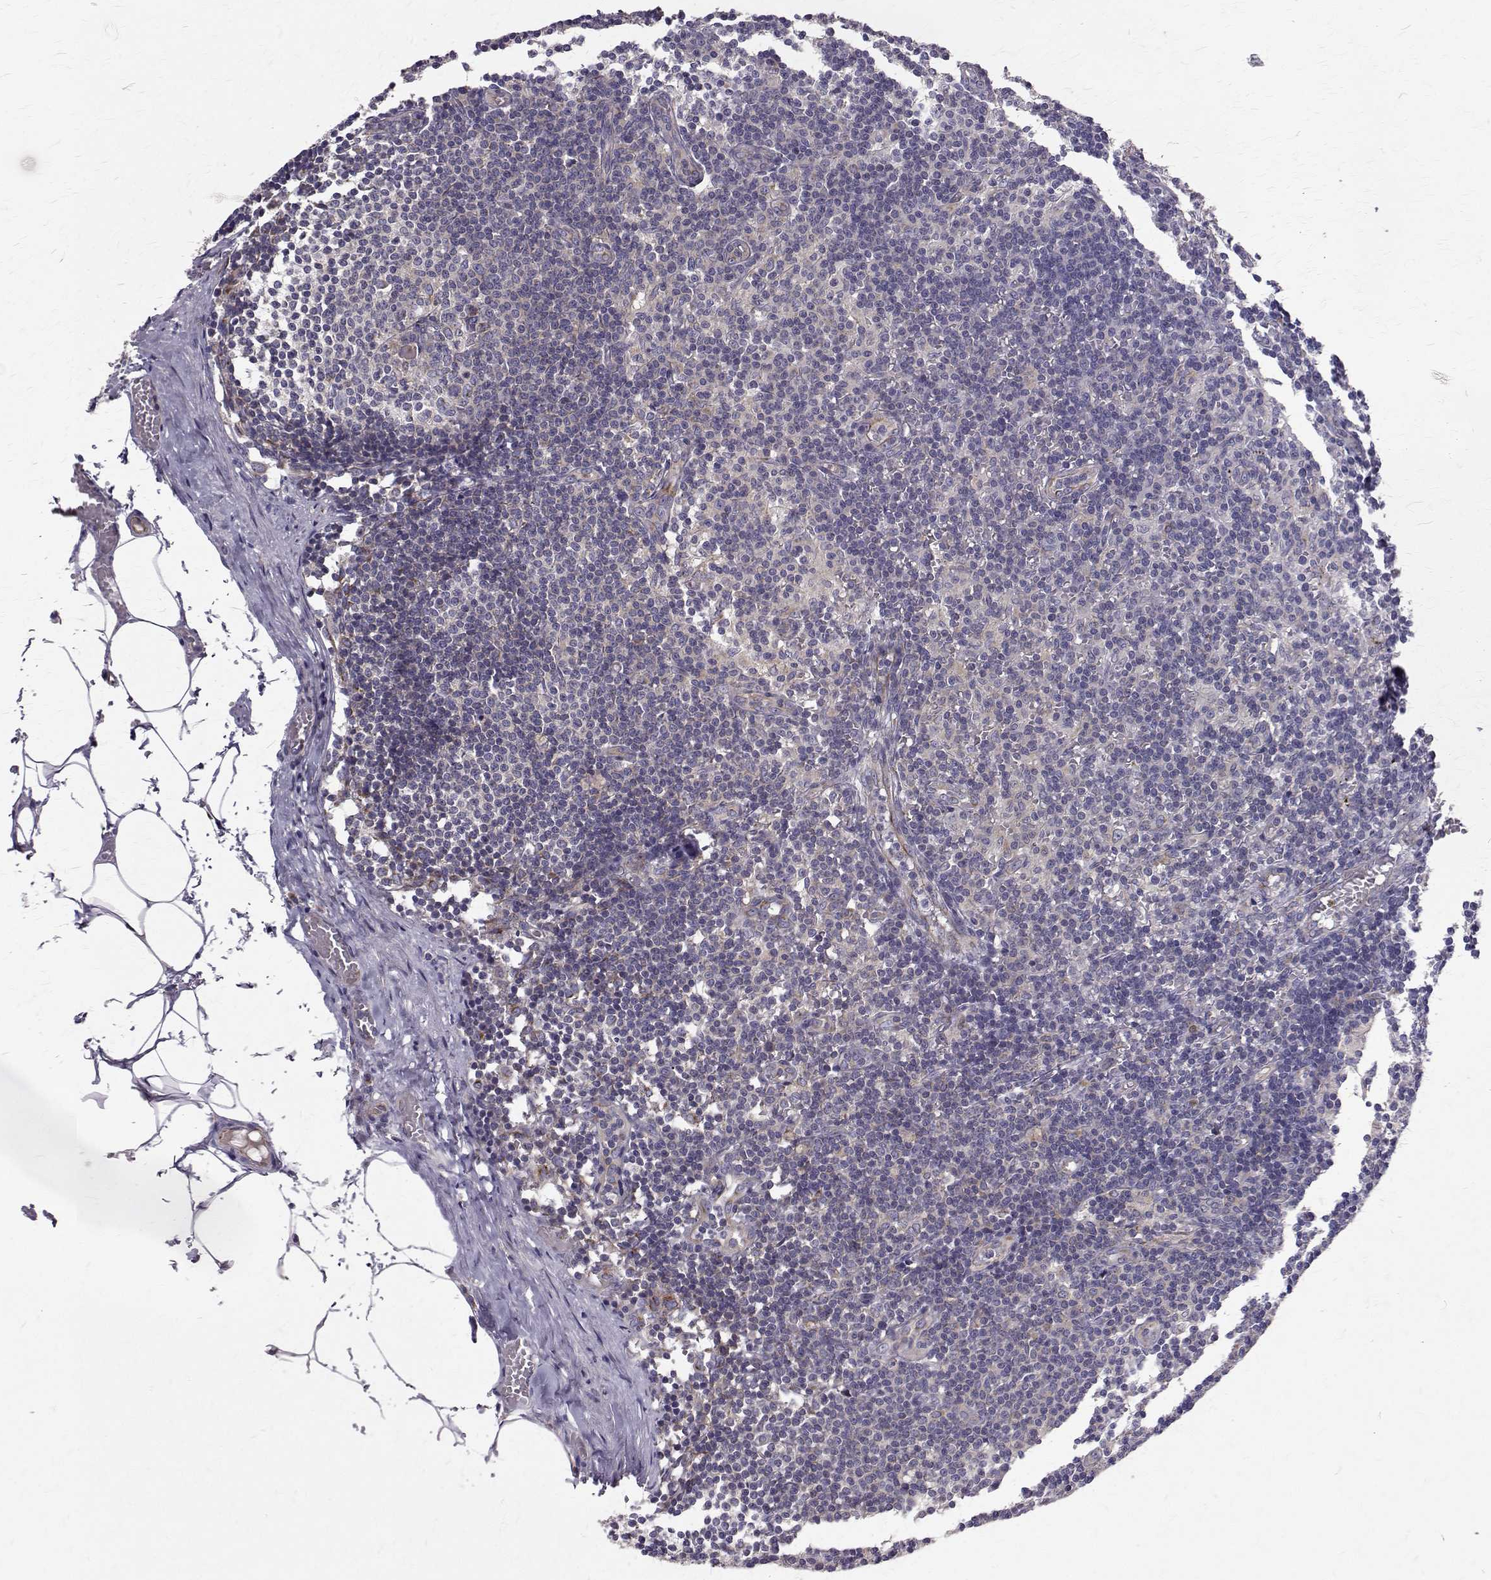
{"staining": {"intensity": "moderate", "quantity": "<25%", "location": "cytoplasmic/membranous"}, "tissue": "lymph node", "cell_type": "Germinal center cells", "image_type": "normal", "snomed": [{"axis": "morphology", "description": "Normal tissue, NOS"}, {"axis": "topography", "description": "Lymph node"}], "caption": "Germinal center cells show low levels of moderate cytoplasmic/membranous positivity in about <25% of cells in benign human lymph node. The protein is shown in brown color, while the nuclei are stained blue.", "gene": "ARFGAP1", "patient": {"sex": "female", "age": 69}}